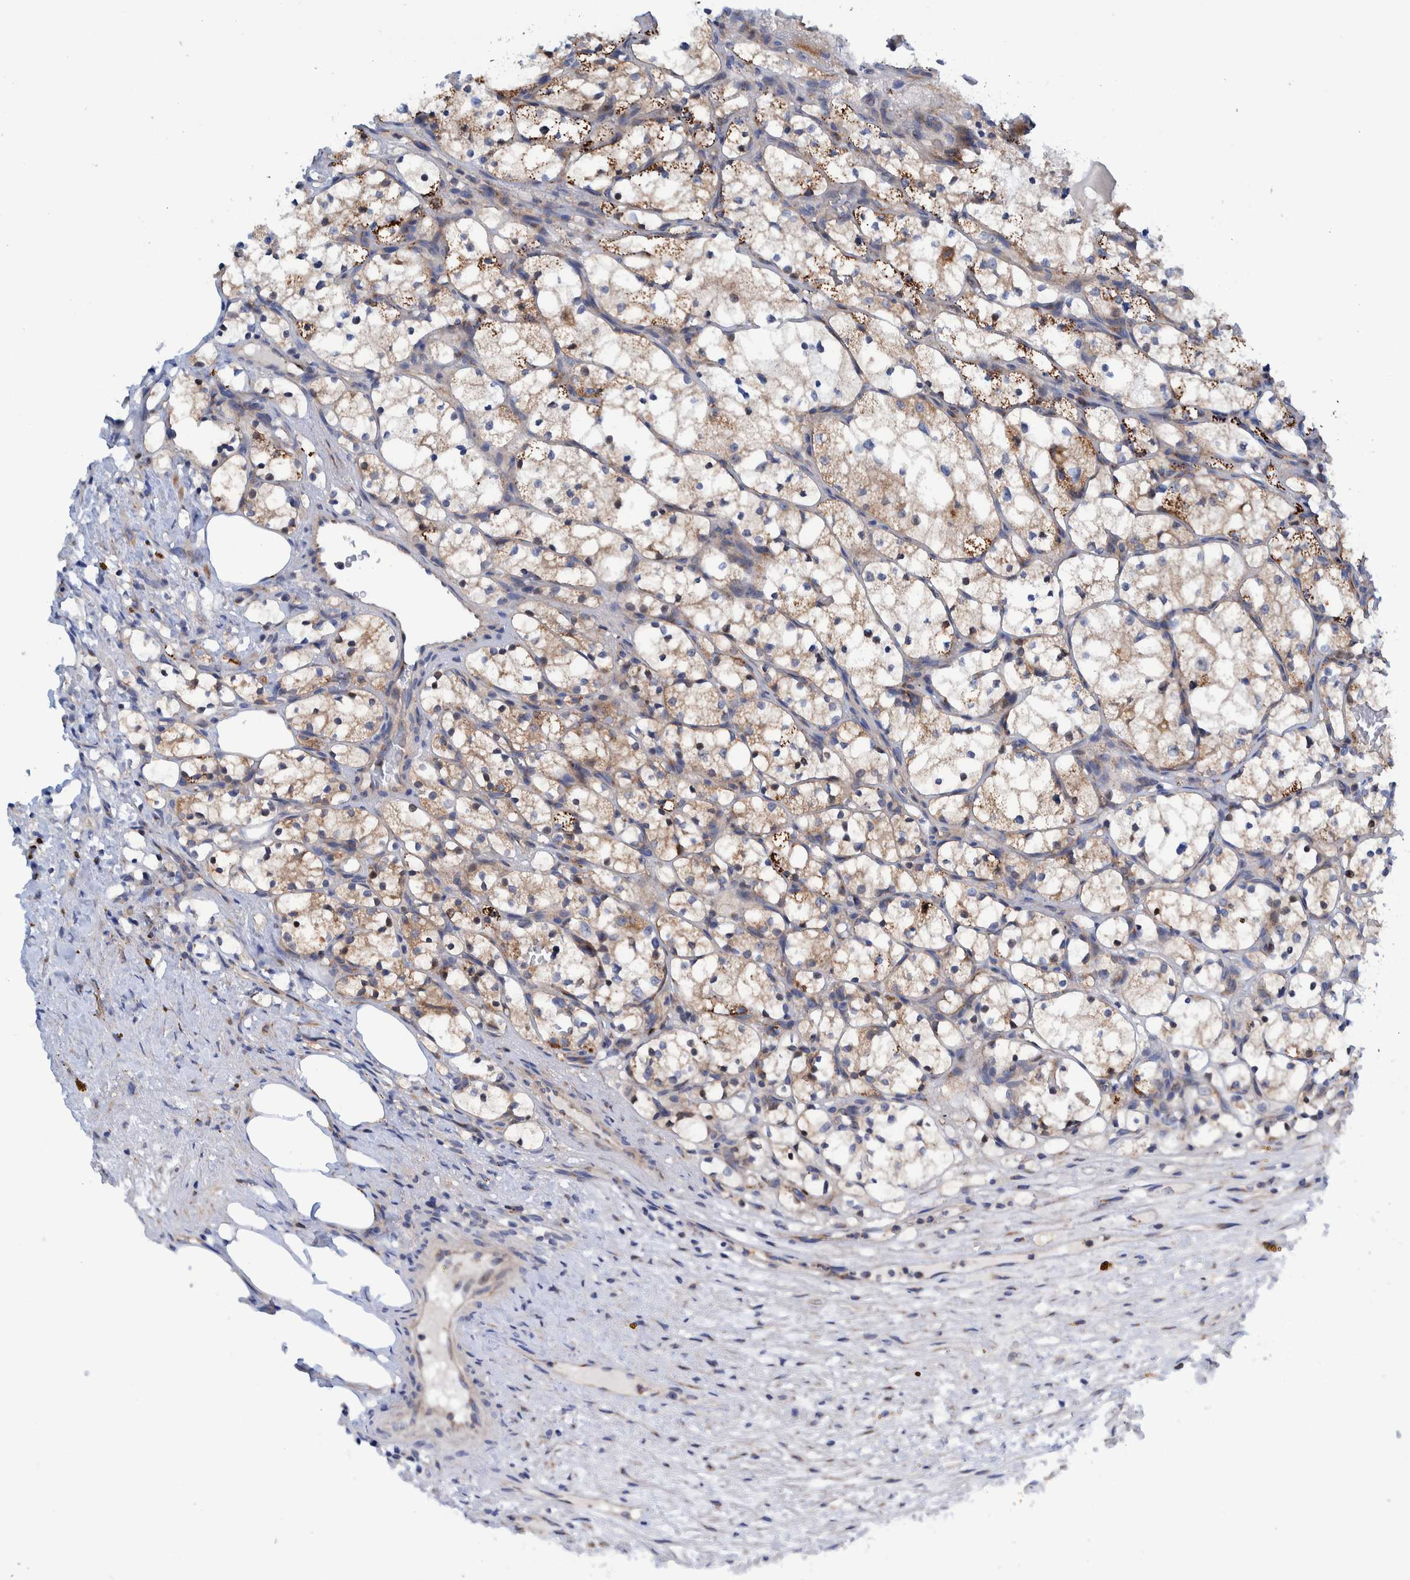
{"staining": {"intensity": "moderate", "quantity": "25%-75%", "location": "cytoplasmic/membranous"}, "tissue": "renal cancer", "cell_type": "Tumor cells", "image_type": "cancer", "snomed": [{"axis": "morphology", "description": "Adenocarcinoma, NOS"}, {"axis": "topography", "description": "Kidney"}], "caption": "Immunohistochemistry staining of renal adenocarcinoma, which reveals medium levels of moderate cytoplasmic/membranous staining in about 25%-75% of tumor cells indicating moderate cytoplasmic/membranous protein expression. The staining was performed using DAB (brown) for protein detection and nuclei were counterstained in hematoxylin (blue).", "gene": "TRIM58", "patient": {"sex": "female", "age": 69}}